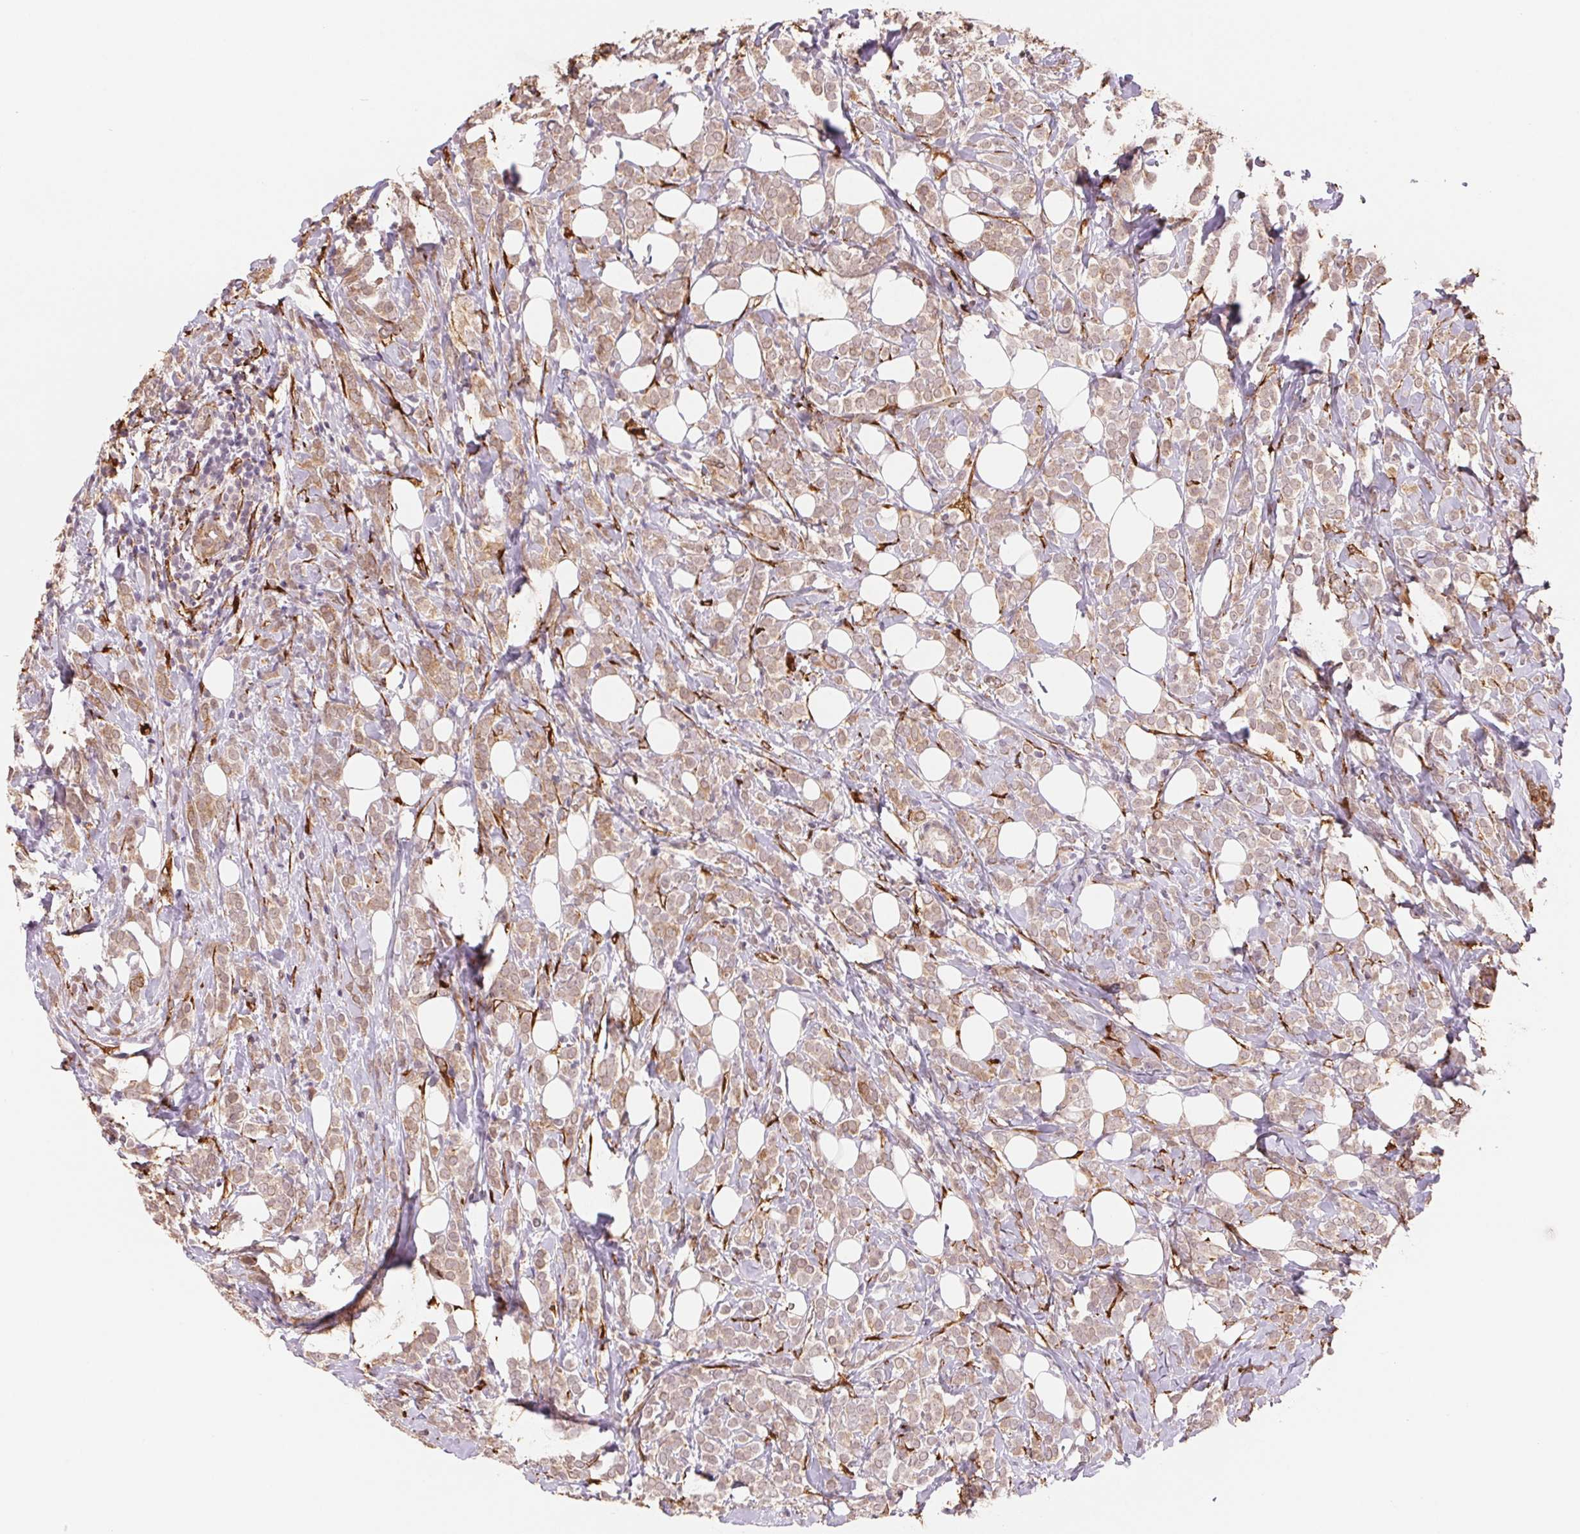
{"staining": {"intensity": "weak", "quantity": ">75%", "location": "cytoplasmic/membranous"}, "tissue": "breast cancer", "cell_type": "Tumor cells", "image_type": "cancer", "snomed": [{"axis": "morphology", "description": "Lobular carcinoma"}, {"axis": "topography", "description": "Breast"}], "caption": "Breast cancer (lobular carcinoma) was stained to show a protein in brown. There is low levels of weak cytoplasmic/membranous positivity in approximately >75% of tumor cells. Nuclei are stained in blue.", "gene": "FKBP10", "patient": {"sex": "female", "age": 49}}